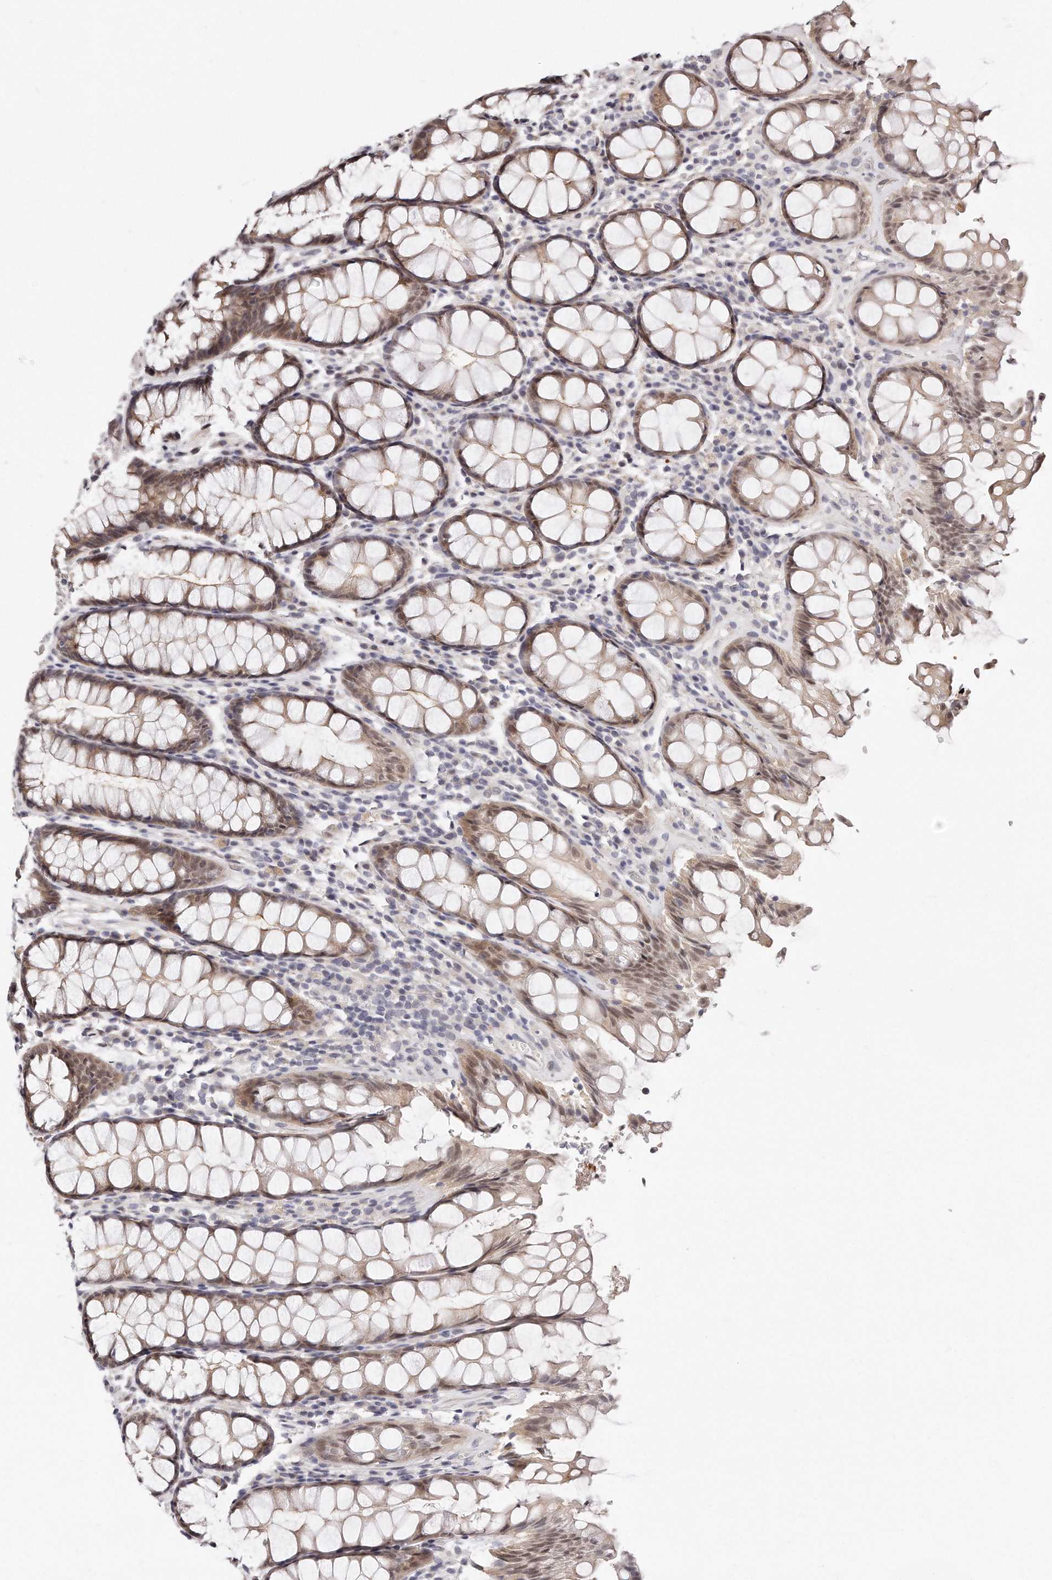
{"staining": {"intensity": "moderate", "quantity": ">75%", "location": "cytoplasmic/membranous,nuclear"}, "tissue": "rectum", "cell_type": "Glandular cells", "image_type": "normal", "snomed": [{"axis": "morphology", "description": "Normal tissue, NOS"}, {"axis": "topography", "description": "Rectum"}], "caption": "Rectum was stained to show a protein in brown. There is medium levels of moderate cytoplasmic/membranous,nuclear staining in about >75% of glandular cells. (Stains: DAB in brown, nuclei in blue, Microscopy: brightfield microscopy at high magnification).", "gene": "CASZ1", "patient": {"sex": "male", "age": 64}}